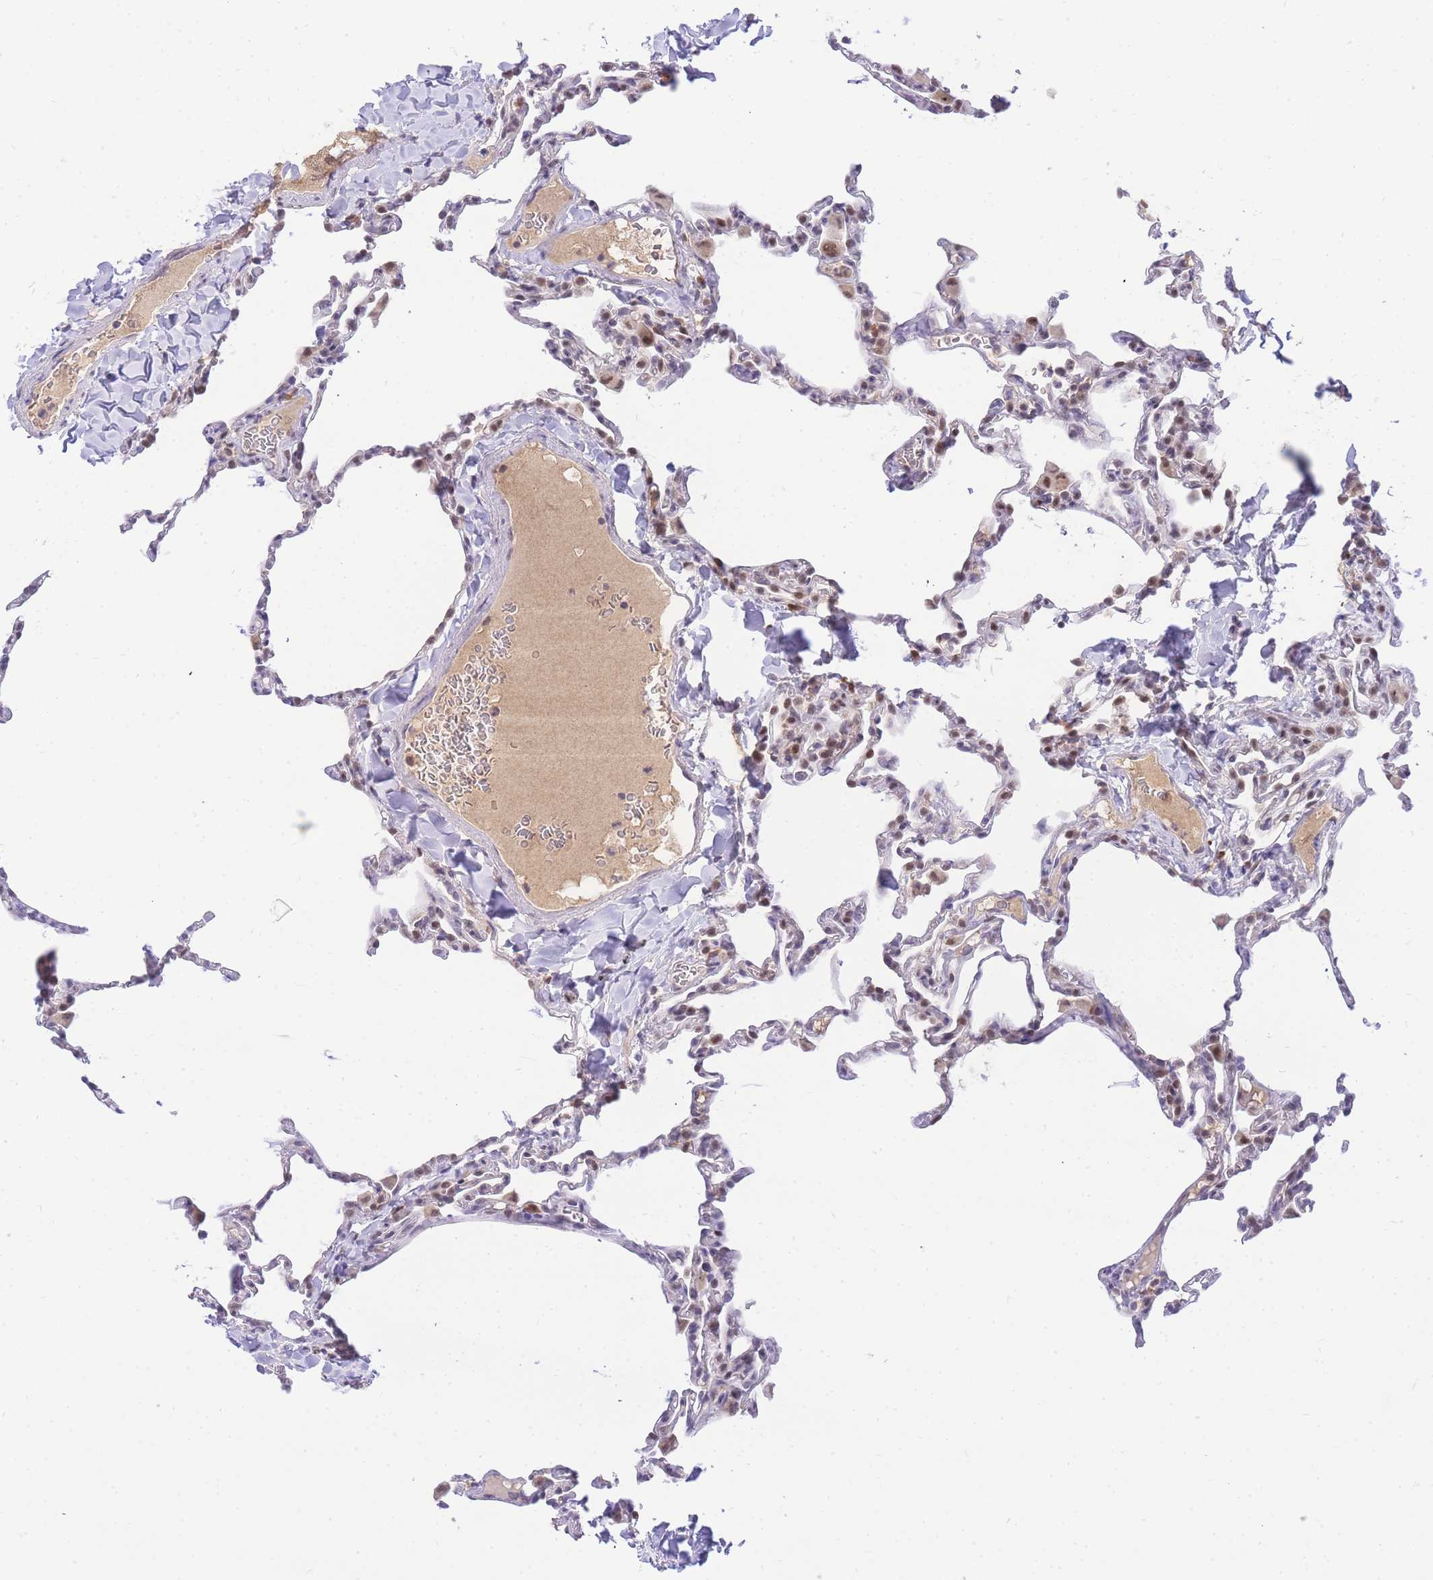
{"staining": {"intensity": "moderate", "quantity": "<25%", "location": "nuclear"}, "tissue": "lung", "cell_type": "Alveolar cells", "image_type": "normal", "snomed": [{"axis": "morphology", "description": "Normal tissue, NOS"}, {"axis": "topography", "description": "Lung"}], "caption": "Immunohistochemistry (IHC) of benign lung reveals low levels of moderate nuclear expression in approximately <25% of alveolar cells.", "gene": "PUS10", "patient": {"sex": "male", "age": 20}}